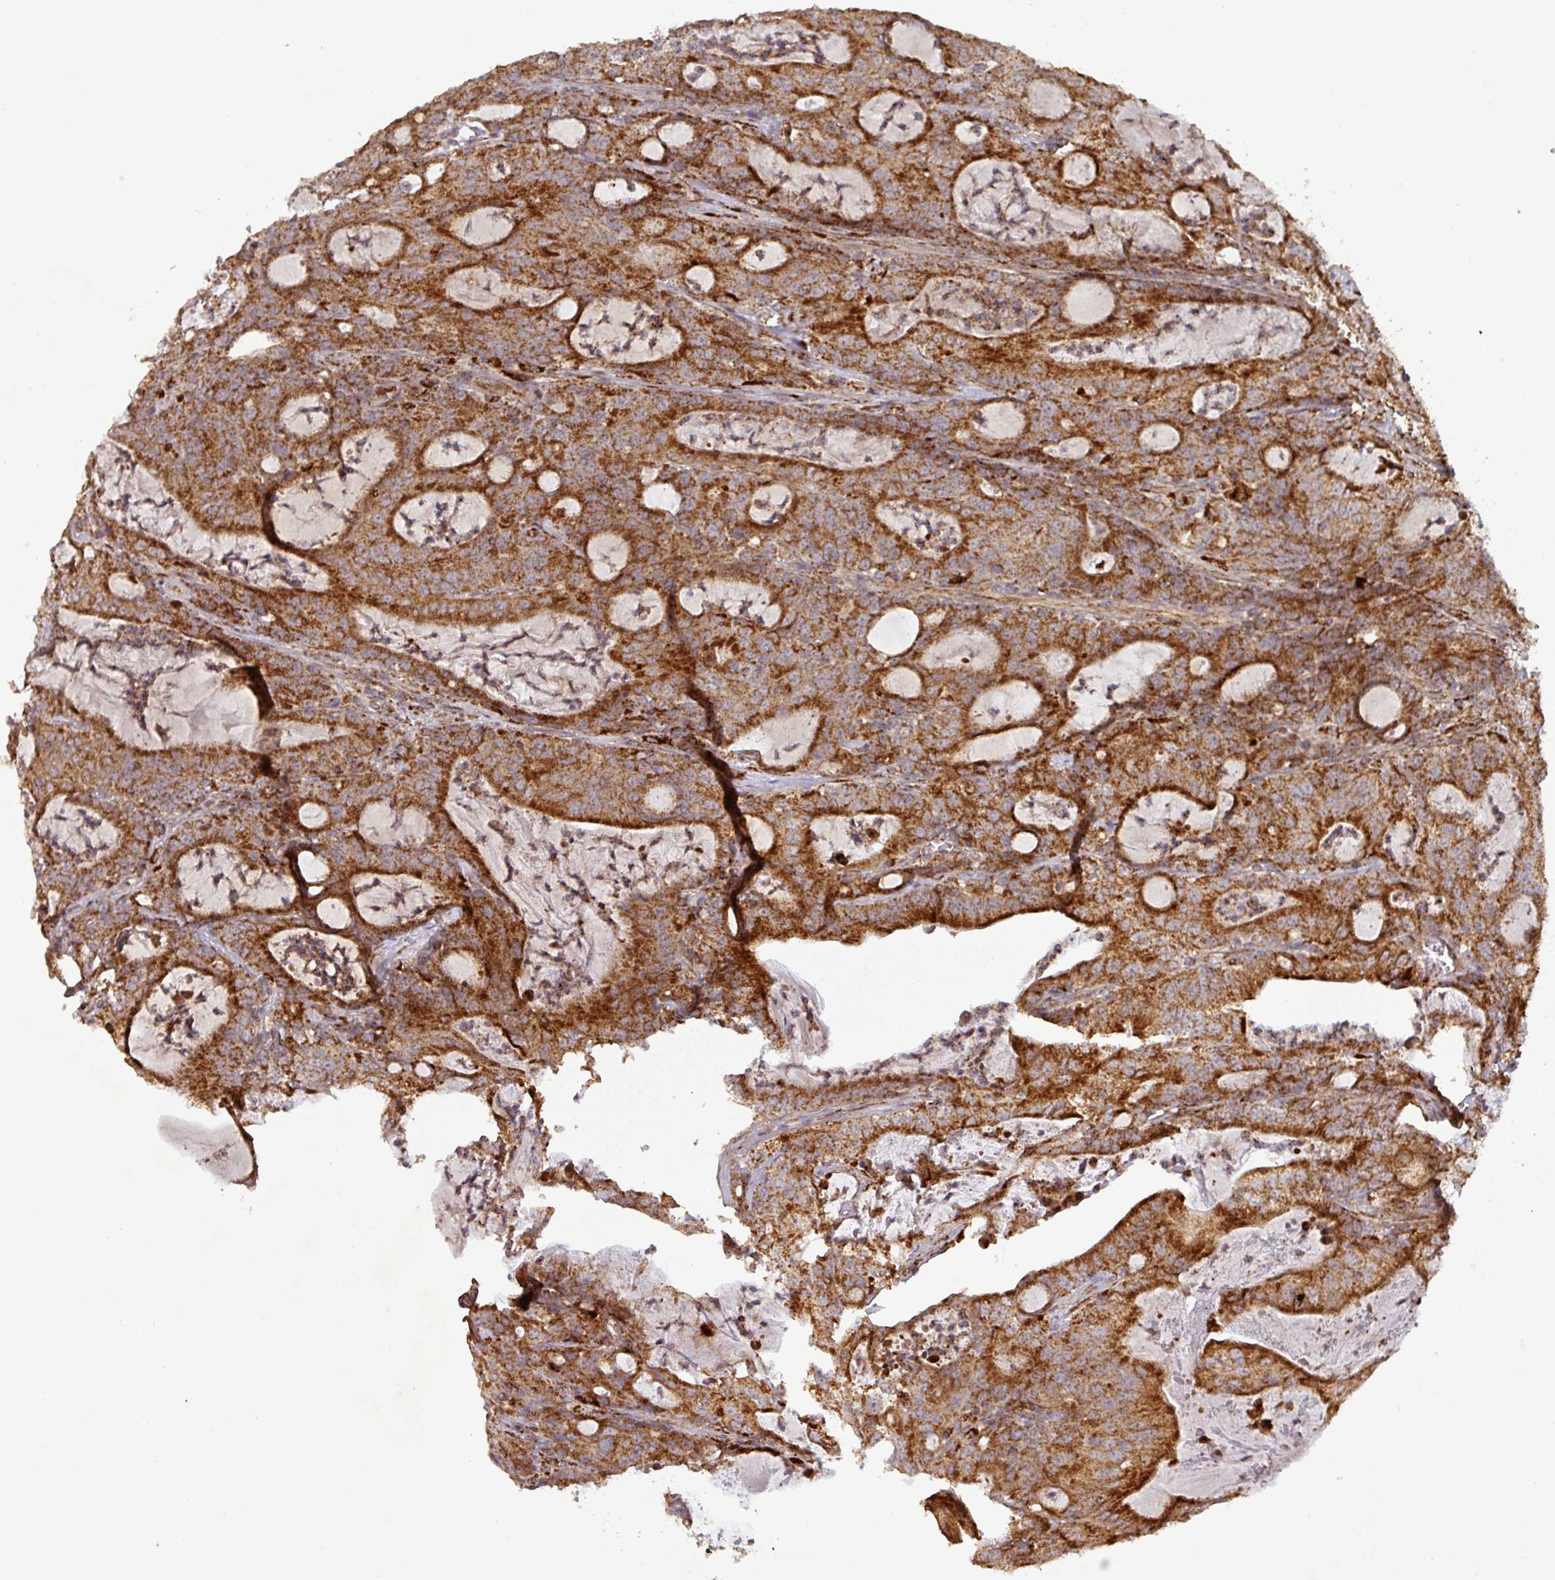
{"staining": {"intensity": "strong", "quantity": ">75%", "location": "cytoplasmic/membranous"}, "tissue": "colorectal cancer", "cell_type": "Tumor cells", "image_type": "cancer", "snomed": [{"axis": "morphology", "description": "Adenocarcinoma, NOS"}, {"axis": "topography", "description": "Colon"}], "caption": "Colorectal cancer was stained to show a protein in brown. There is high levels of strong cytoplasmic/membranous expression in about >75% of tumor cells.", "gene": "GPD2", "patient": {"sex": "male", "age": 83}}